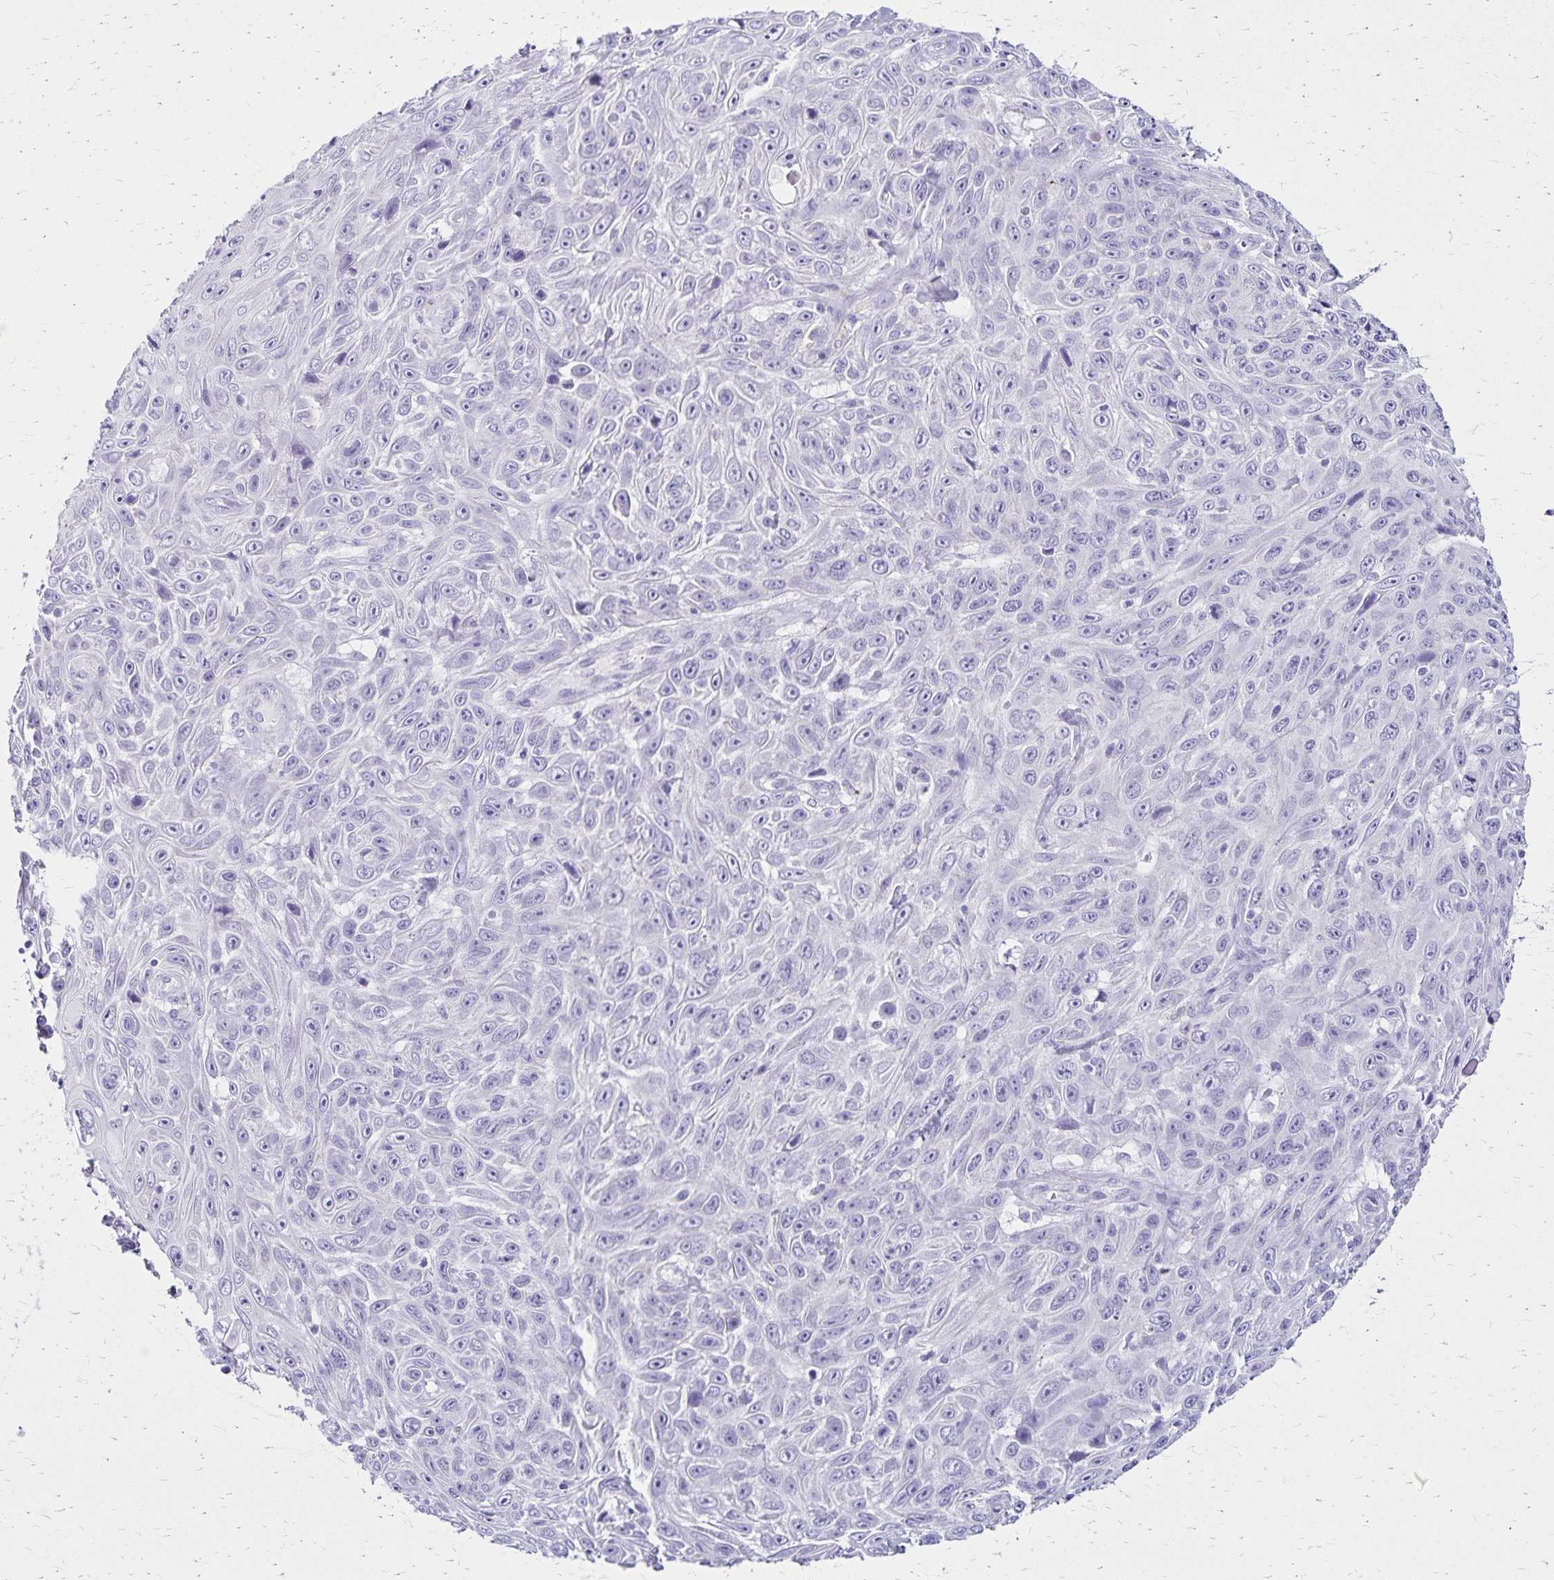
{"staining": {"intensity": "negative", "quantity": "none", "location": "none"}, "tissue": "skin cancer", "cell_type": "Tumor cells", "image_type": "cancer", "snomed": [{"axis": "morphology", "description": "Squamous cell carcinoma, NOS"}, {"axis": "topography", "description": "Skin"}], "caption": "Protein analysis of skin cancer (squamous cell carcinoma) displays no significant expression in tumor cells.", "gene": "LIN28B", "patient": {"sex": "male", "age": 82}}